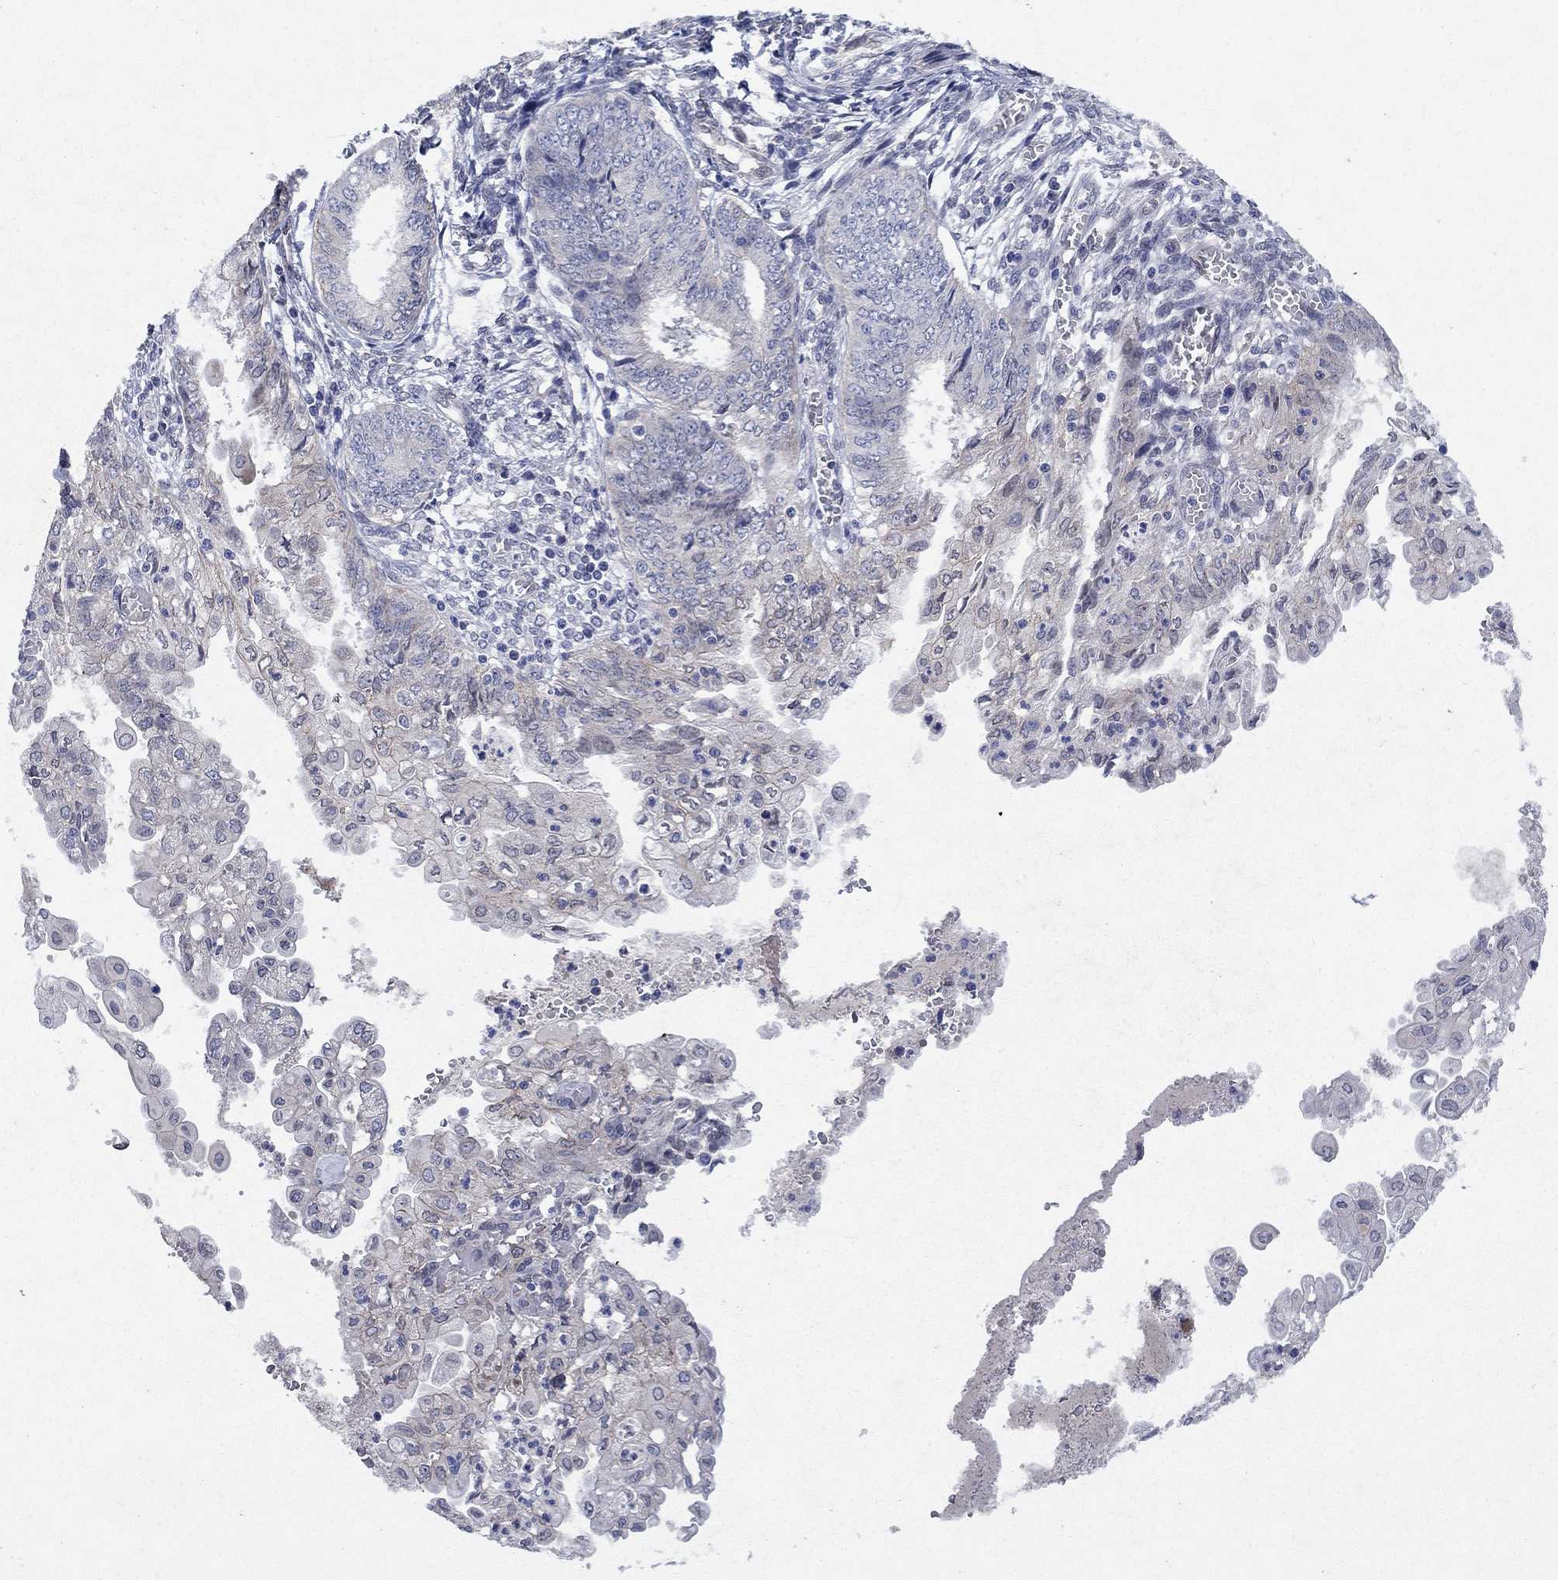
{"staining": {"intensity": "negative", "quantity": "none", "location": "none"}, "tissue": "endometrial cancer", "cell_type": "Tumor cells", "image_type": "cancer", "snomed": [{"axis": "morphology", "description": "Adenocarcinoma, NOS"}, {"axis": "topography", "description": "Endometrium"}], "caption": "Human endometrial adenocarcinoma stained for a protein using immunohistochemistry (IHC) exhibits no positivity in tumor cells.", "gene": "EMC9", "patient": {"sex": "female", "age": 68}}